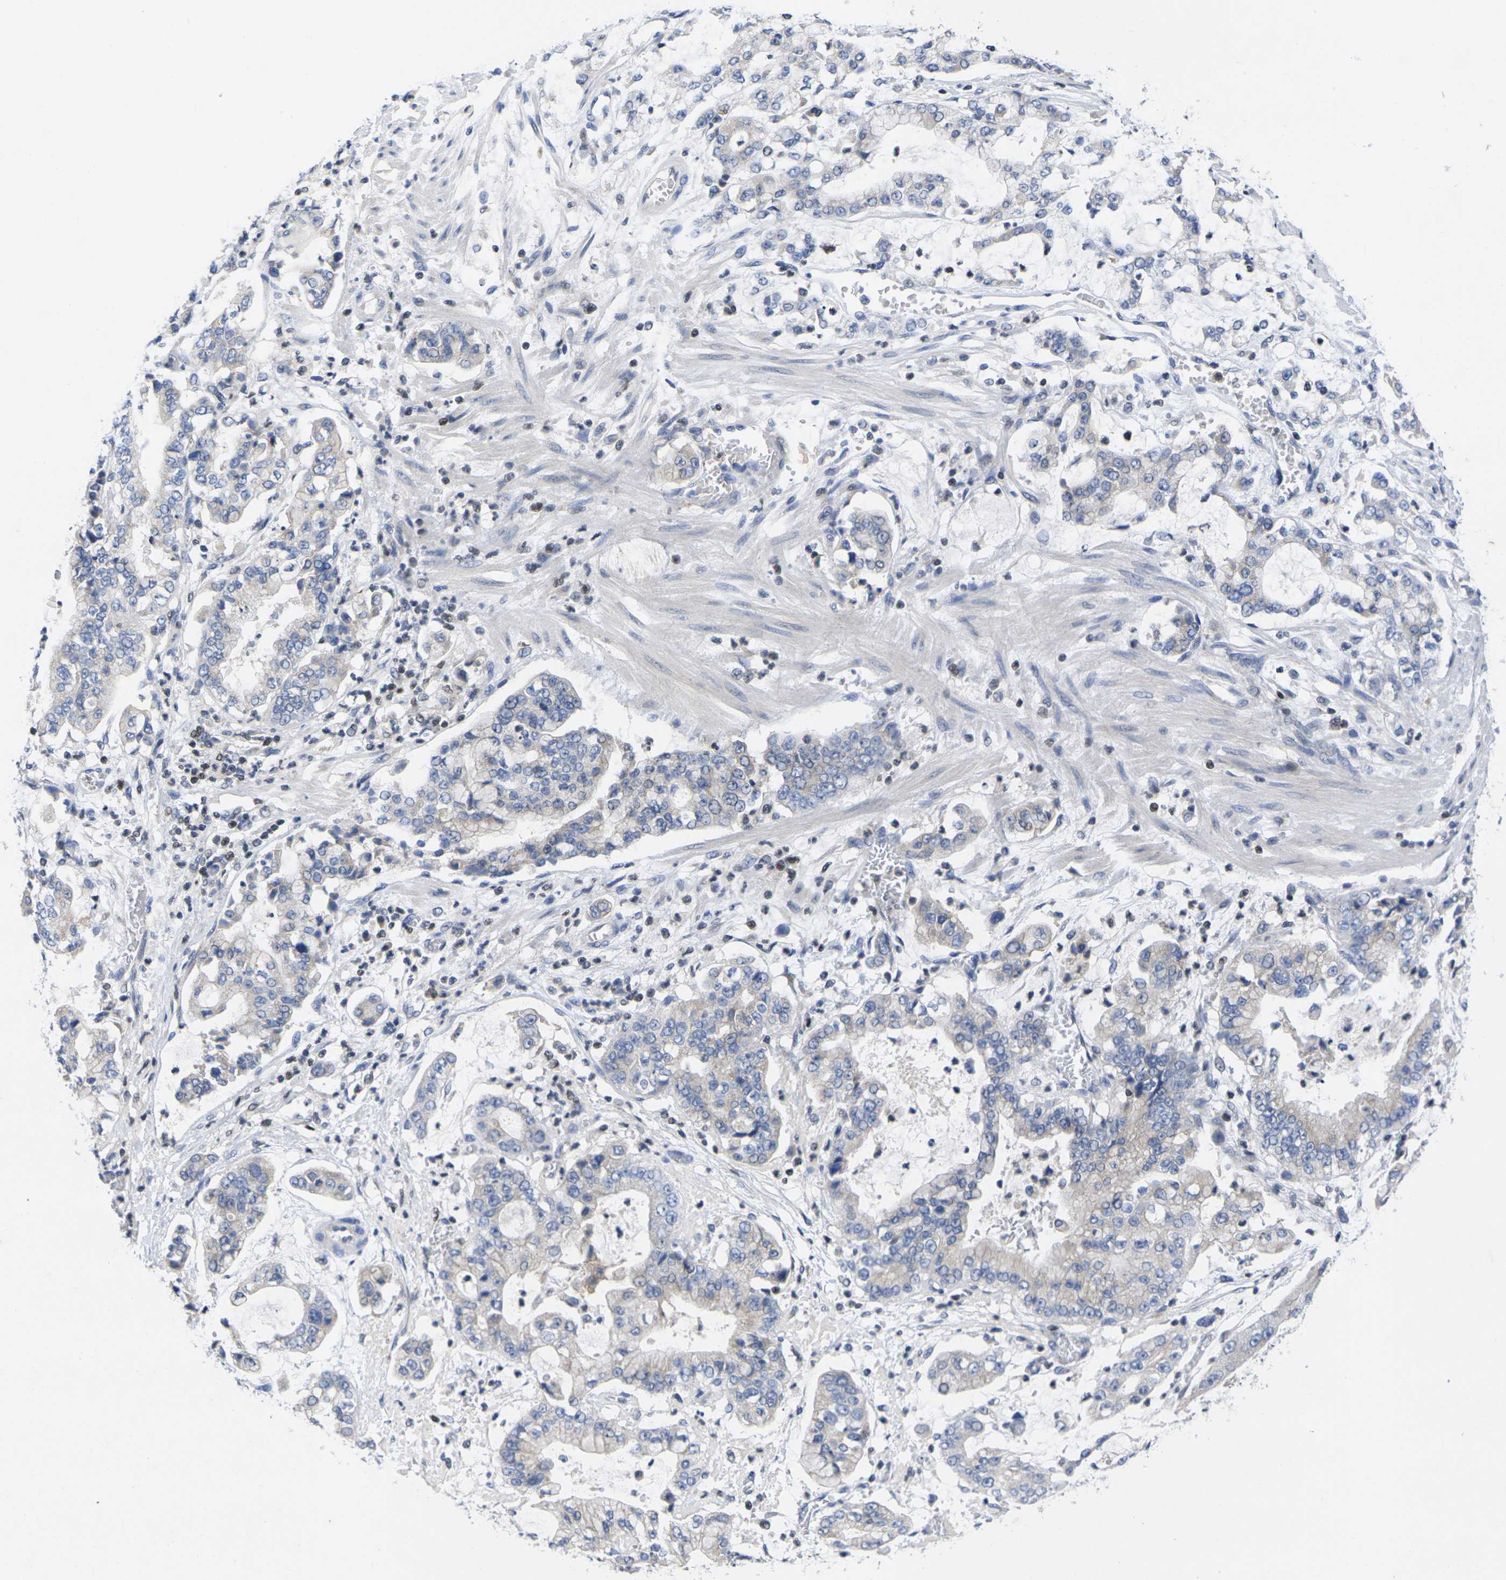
{"staining": {"intensity": "negative", "quantity": "none", "location": "none"}, "tissue": "stomach cancer", "cell_type": "Tumor cells", "image_type": "cancer", "snomed": [{"axis": "morphology", "description": "Adenocarcinoma, NOS"}, {"axis": "topography", "description": "Stomach"}], "caption": "Tumor cells are negative for brown protein staining in stomach cancer (adenocarcinoma).", "gene": "IKZF1", "patient": {"sex": "male", "age": 76}}